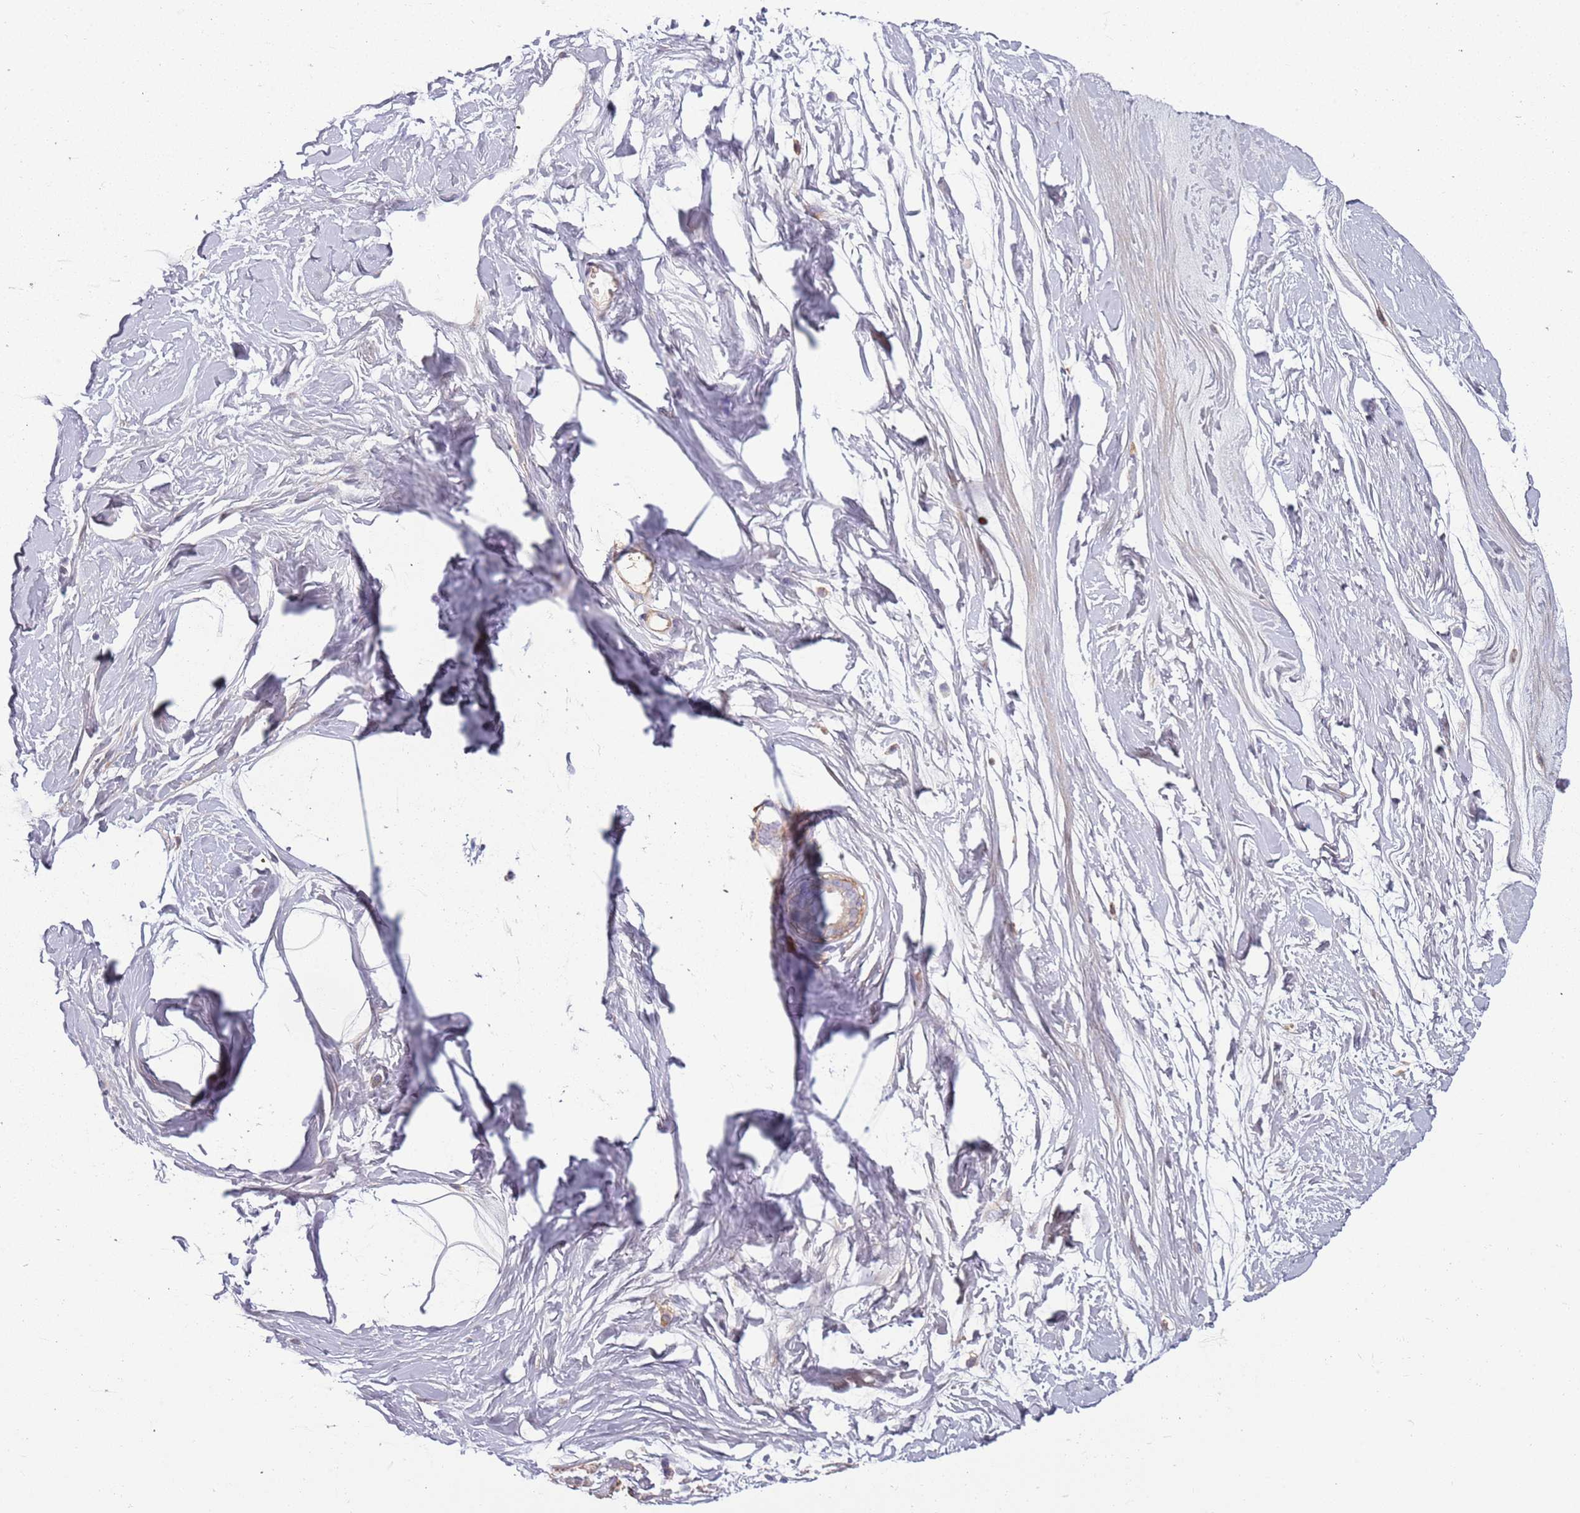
{"staining": {"intensity": "weak", "quantity": ">75%", "location": "cytoplasmic/membranous"}, "tissue": "breast", "cell_type": "Adipocytes", "image_type": "normal", "snomed": [{"axis": "morphology", "description": "Normal tissue, NOS"}, {"axis": "topography", "description": "Breast"}], "caption": "The photomicrograph reveals staining of normal breast, revealing weak cytoplasmic/membranous protein expression (brown color) within adipocytes. (brown staining indicates protein expression, while blue staining denotes nuclei).", "gene": "NADK", "patient": {"sex": "female", "age": 45}}